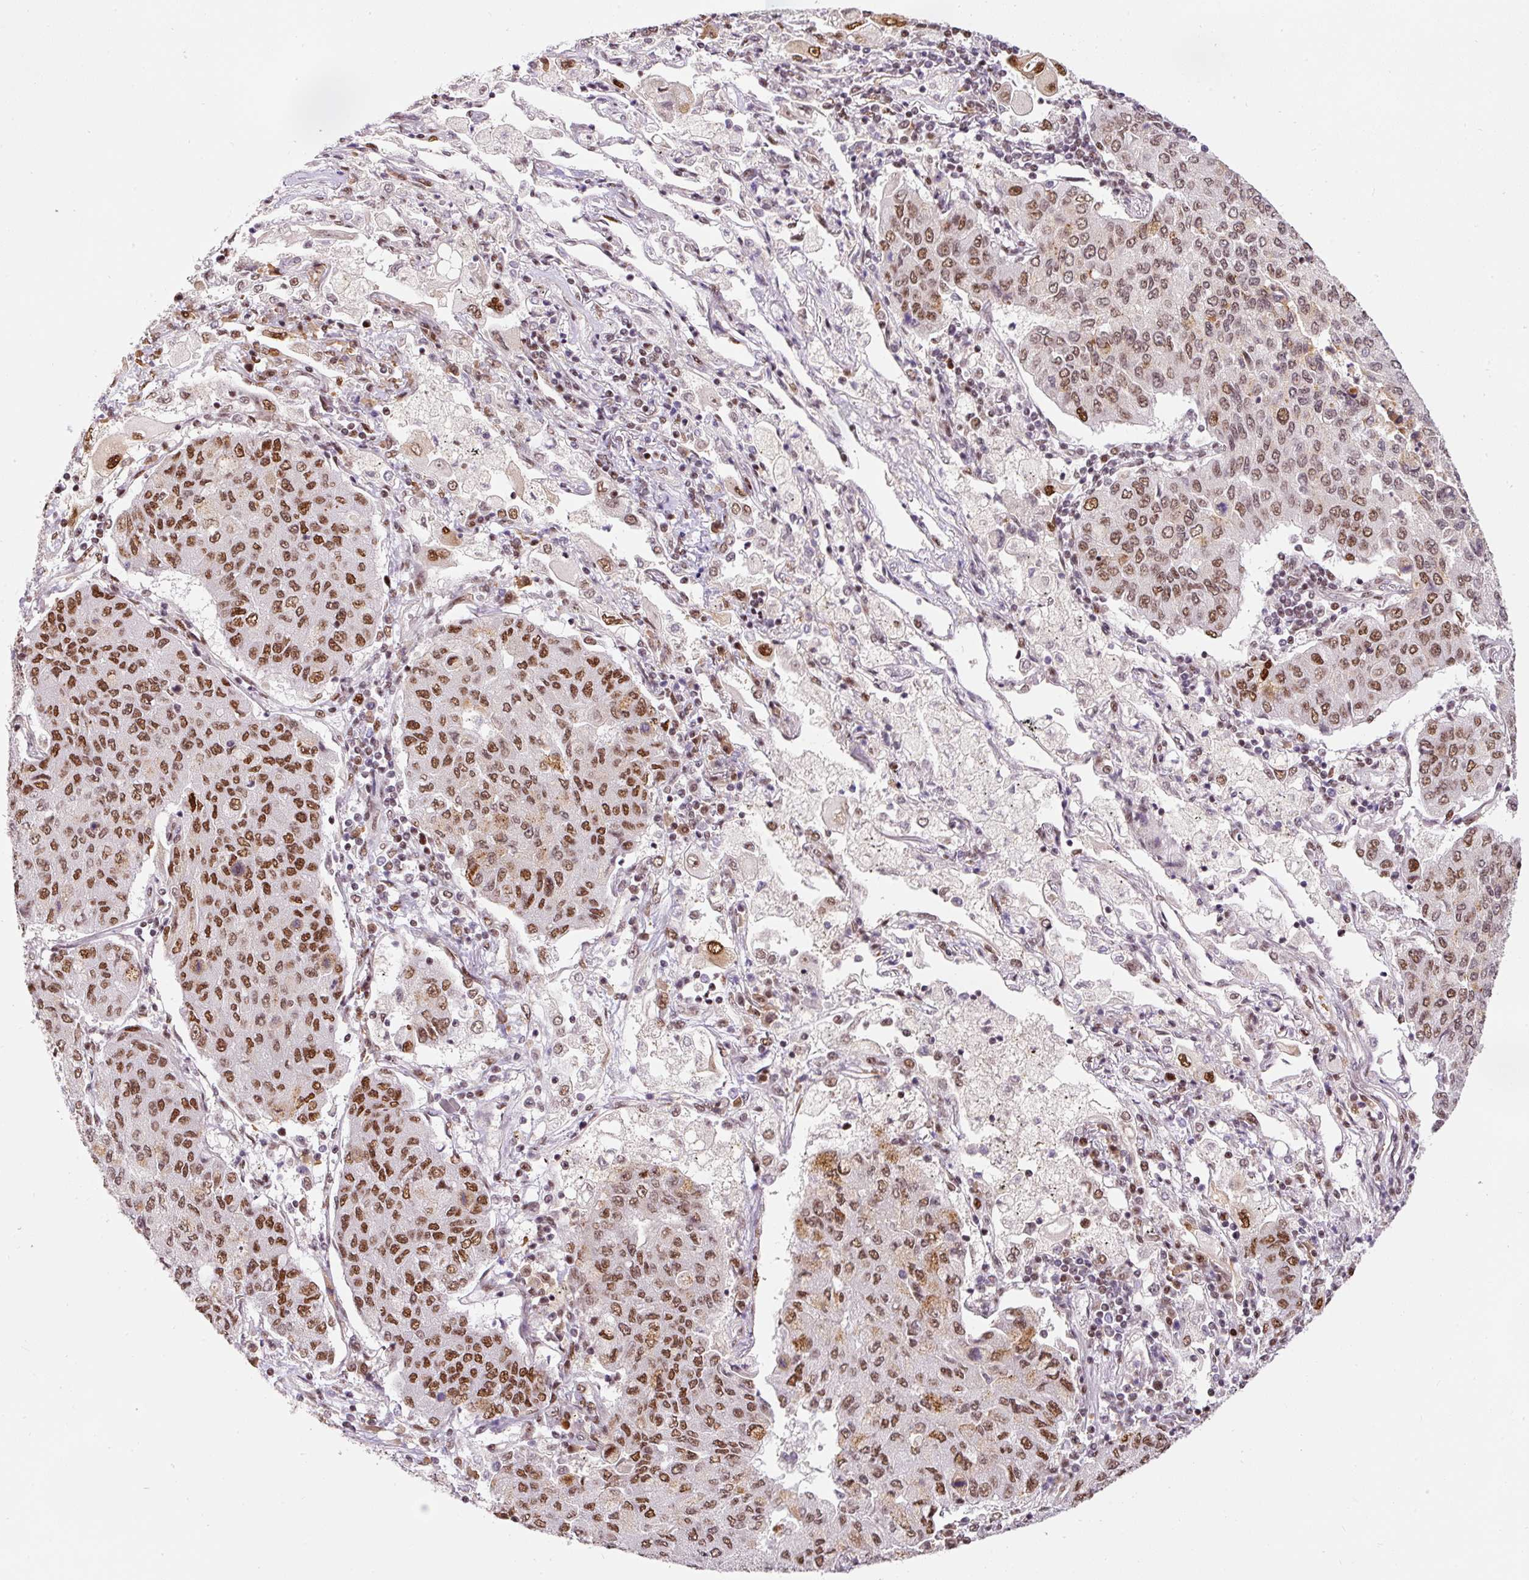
{"staining": {"intensity": "moderate", "quantity": ">75%", "location": "nuclear"}, "tissue": "lung cancer", "cell_type": "Tumor cells", "image_type": "cancer", "snomed": [{"axis": "morphology", "description": "Squamous cell carcinoma, NOS"}, {"axis": "topography", "description": "Lung"}], "caption": "The micrograph displays immunohistochemical staining of lung cancer (squamous cell carcinoma). There is moderate nuclear positivity is seen in approximately >75% of tumor cells.", "gene": "HNRNPC", "patient": {"sex": "male", "age": 74}}